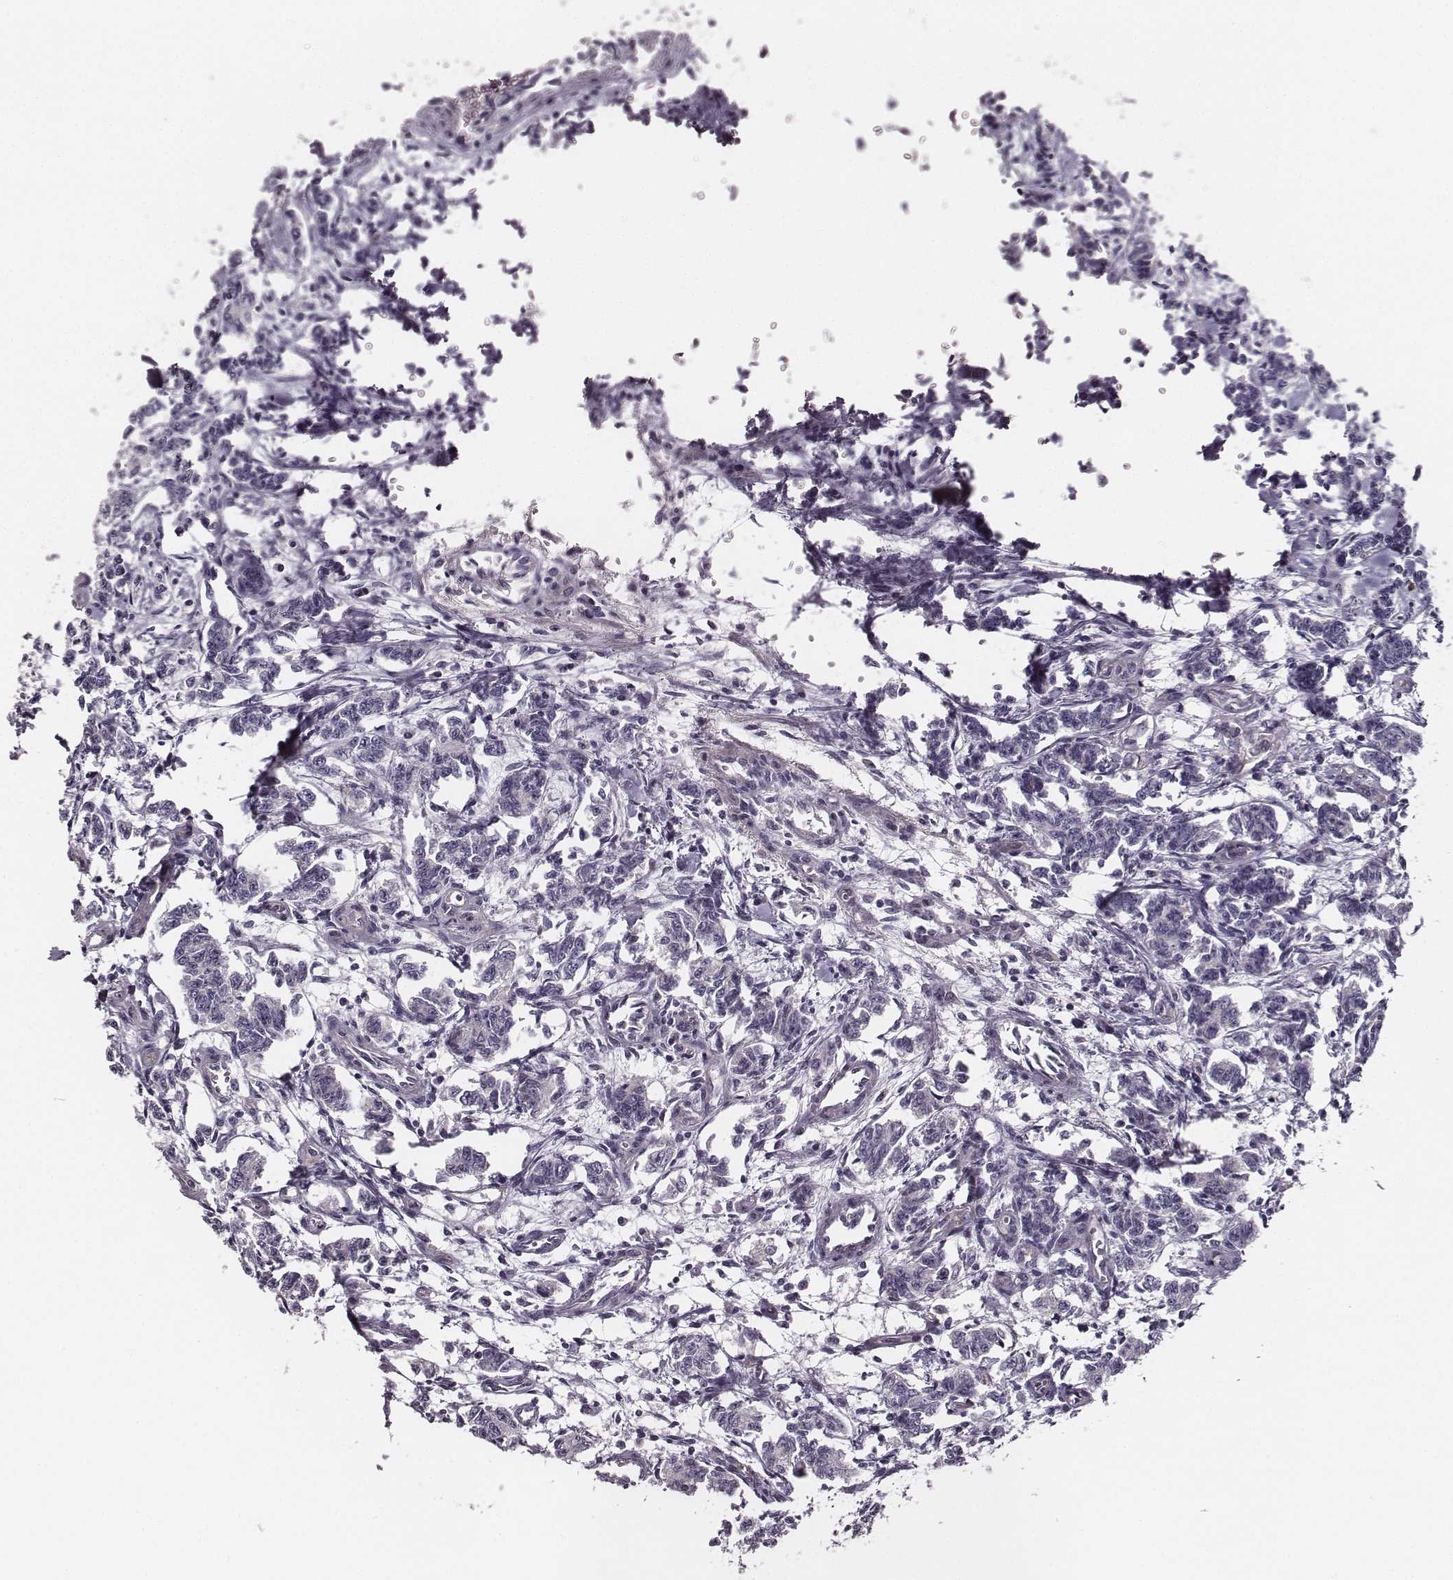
{"staining": {"intensity": "negative", "quantity": "none", "location": "none"}, "tissue": "carcinoid", "cell_type": "Tumor cells", "image_type": "cancer", "snomed": [{"axis": "morphology", "description": "Carcinoid, malignant, NOS"}, {"axis": "topography", "description": "Kidney"}], "caption": "This is a image of IHC staining of malignant carcinoid, which shows no expression in tumor cells. (DAB IHC with hematoxylin counter stain).", "gene": "UBL4B", "patient": {"sex": "female", "age": 41}}